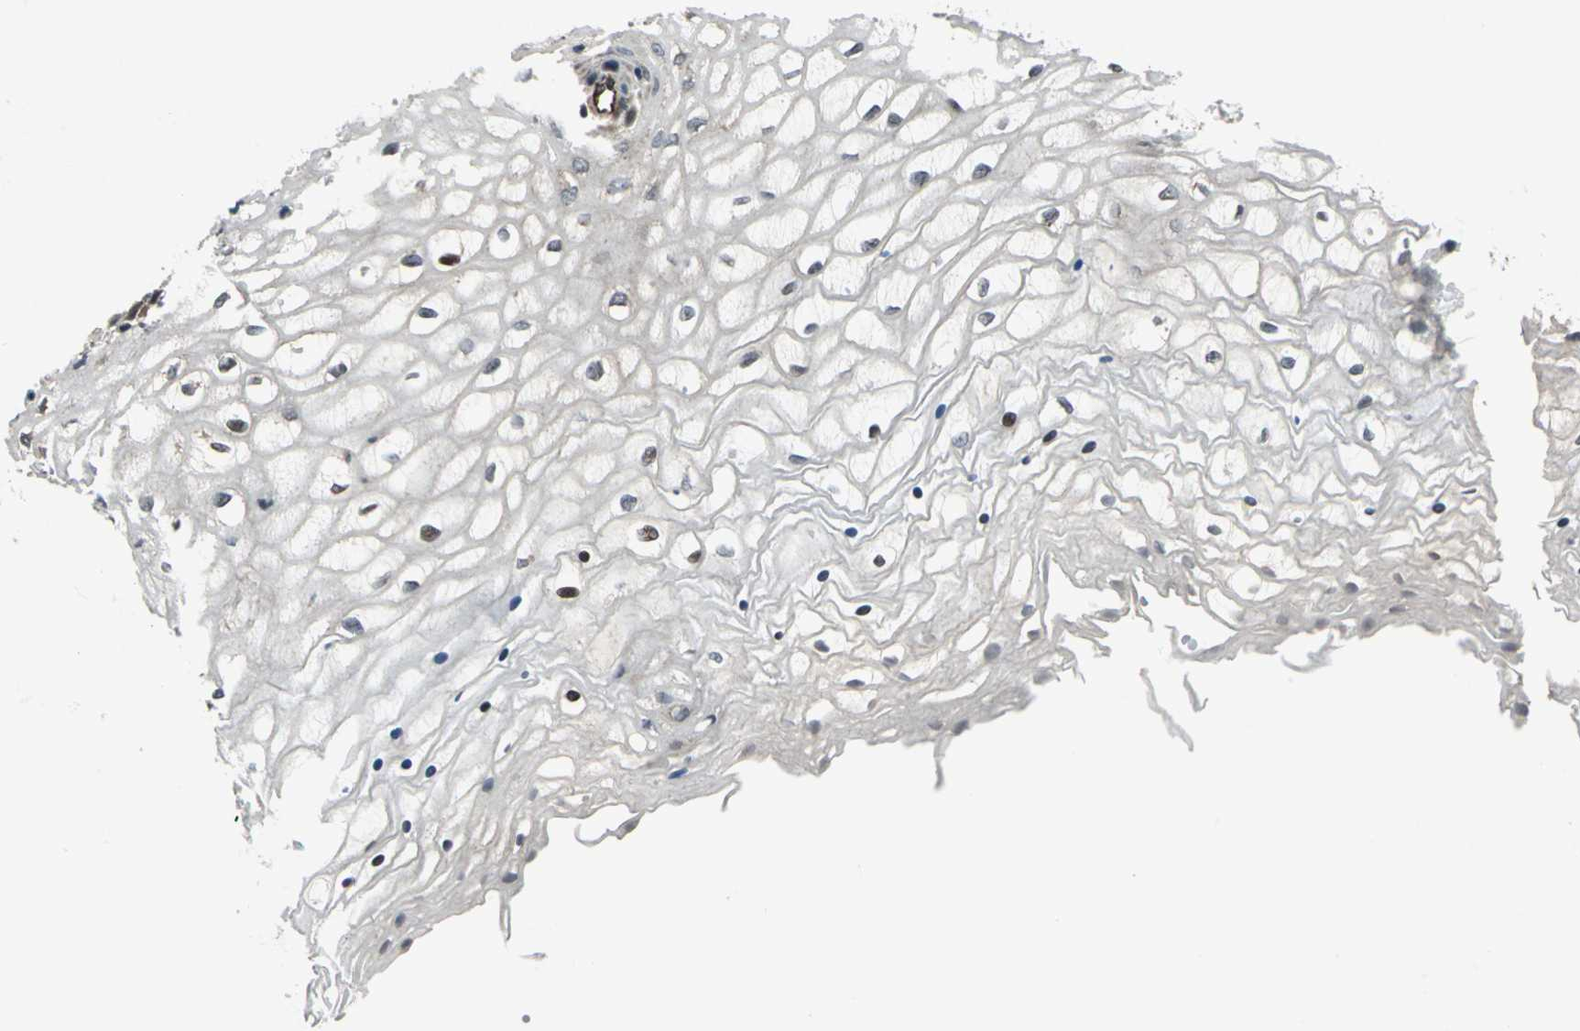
{"staining": {"intensity": "strong", "quantity": "25%-75%", "location": "cytoplasmic/membranous,nuclear"}, "tissue": "vagina", "cell_type": "Squamous epithelial cells", "image_type": "normal", "snomed": [{"axis": "morphology", "description": "Normal tissue, NOS"}, {"axis": "topography", "description": "Vagina"}], "caption": "Strong cytoplasmic/membranous,nuclear expression is identified in approximately 25%-75% of squamous epithelial cells in normal vagina. (DAB (3,3'-diaminobenzidine) IHC with brightfield microscopy, high magnification).", "gene": "EXD2", "patient": {"sex": "female", "age": 34}}